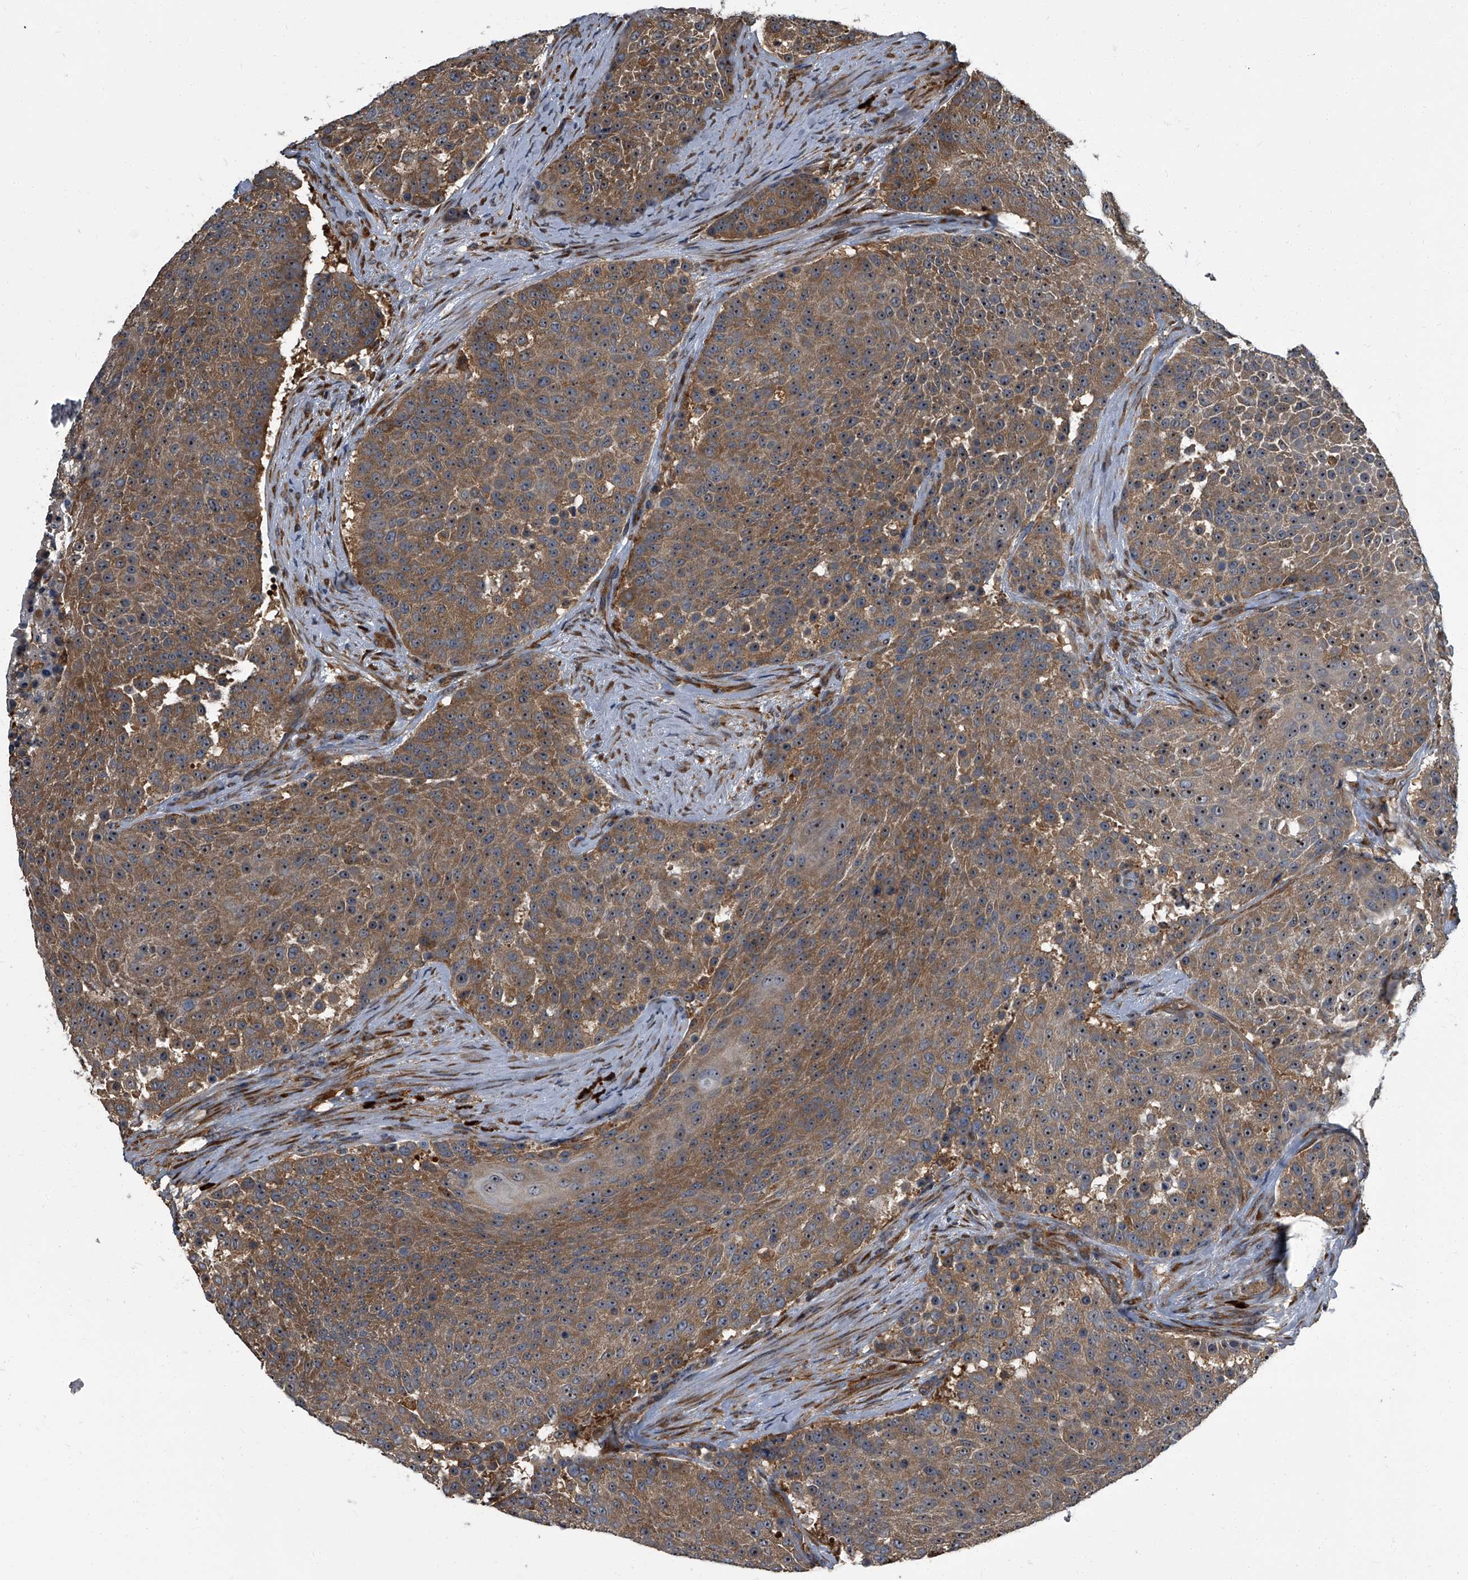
{"staining": {"intensity": "moderate", "quantity": ">75%", "location": "cytoplasmic/membranous,nuclear"}, "tissue": "urothelial cancer", "cell_type": "Tumor cells", "image_type": "cancer", "snomed": [{"axis": "morphology", "description": "Urothelial carcinoma, High grade"}, {"axis": "topography", "description": "Urinary bladder"}], "caption": "High-power microscopy captured an immunohistochemistry (IHC) photomicrograph of urothelial cancer, revealing moderate cytoplasmic/membranous and nuclear expression in approximately >75% of tumor cells. The protein of interest is shown in brown color, while the nuclei are stained blue.", "gene": "CDV3", "patient": {"sex": "female", "age": 63}}